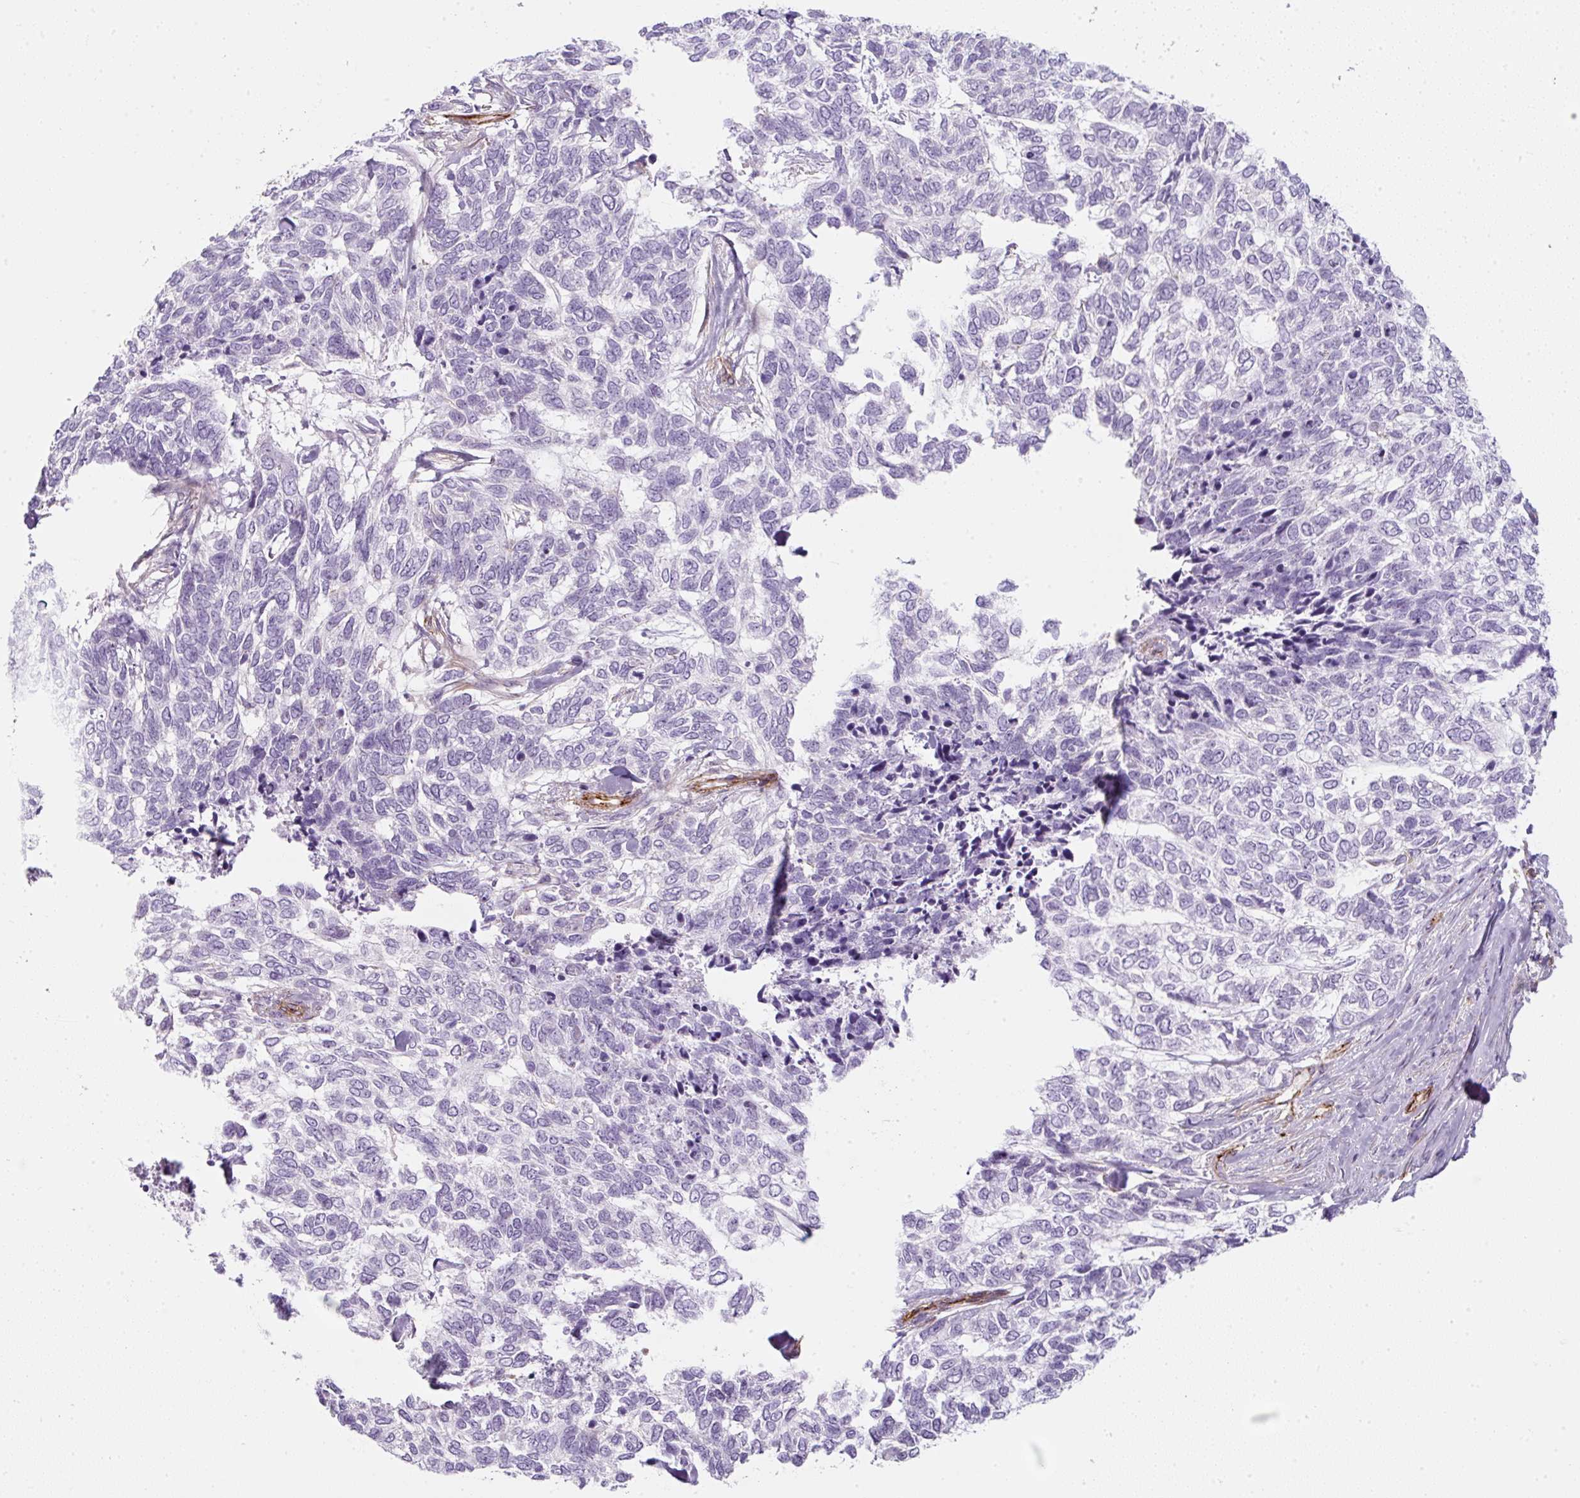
{"staining": {"intensity": "negative", "quantity": "none", "location": "none"}, "tissue": "skin cancer", "cell_type": "Tumor cells", "image_type": "cancer", "snomed": [{"axis": "morphology", "description": "Basal cell carcinoma"}, {"axis": "topography", "description": "Skin"}], "caption": "Immunohistochemistry micrograph of human basal cell carcinoma (skin) stained for a protein (brown), which reveals no staining in tumor cells.", "gene": "CAVIN3", "patient": {"sex": "female", "age": 65}}